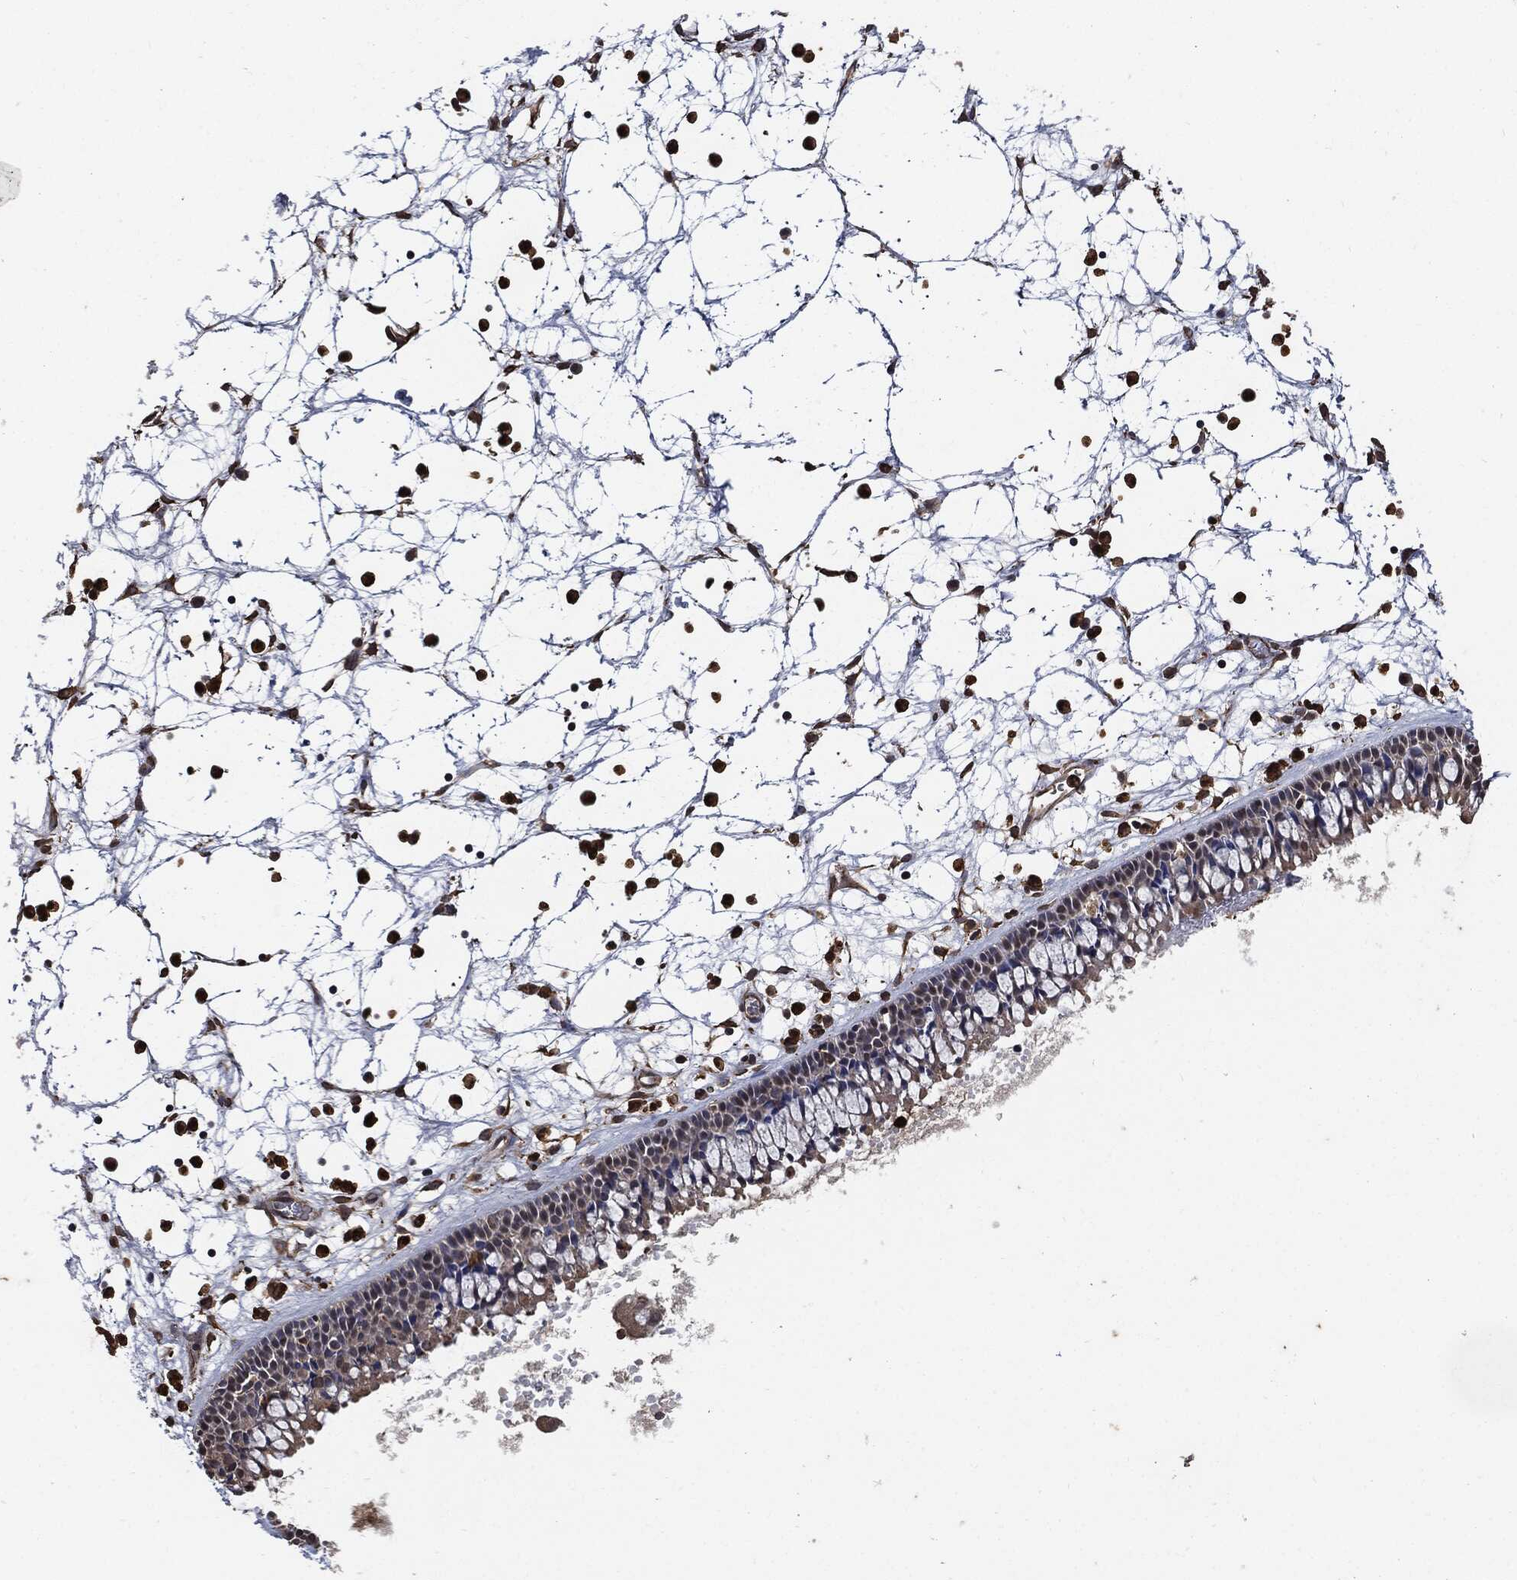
{"staining": {"intensity": "weak", "quantity": "<25%", "location": "cytoplasmic/membranous"}, "tissue": "nasopharynx", "cell_type": "Respiratory epithelial cells", "image_type": "normal", "snomed": [{"axis": "morphology", "description": "Normal tissue, NOS"}, {"axis": "topography", "description": "Nasopharynx"}], "caption": "There is no significant positivity in respiratory epithelial cells of nasopharynx. (DAB (3,3'-diaminobenzidine) immunohistochemistry, high magnification).", "gene": "S100A9", "patient": {"sex": "male", "age": 58}}